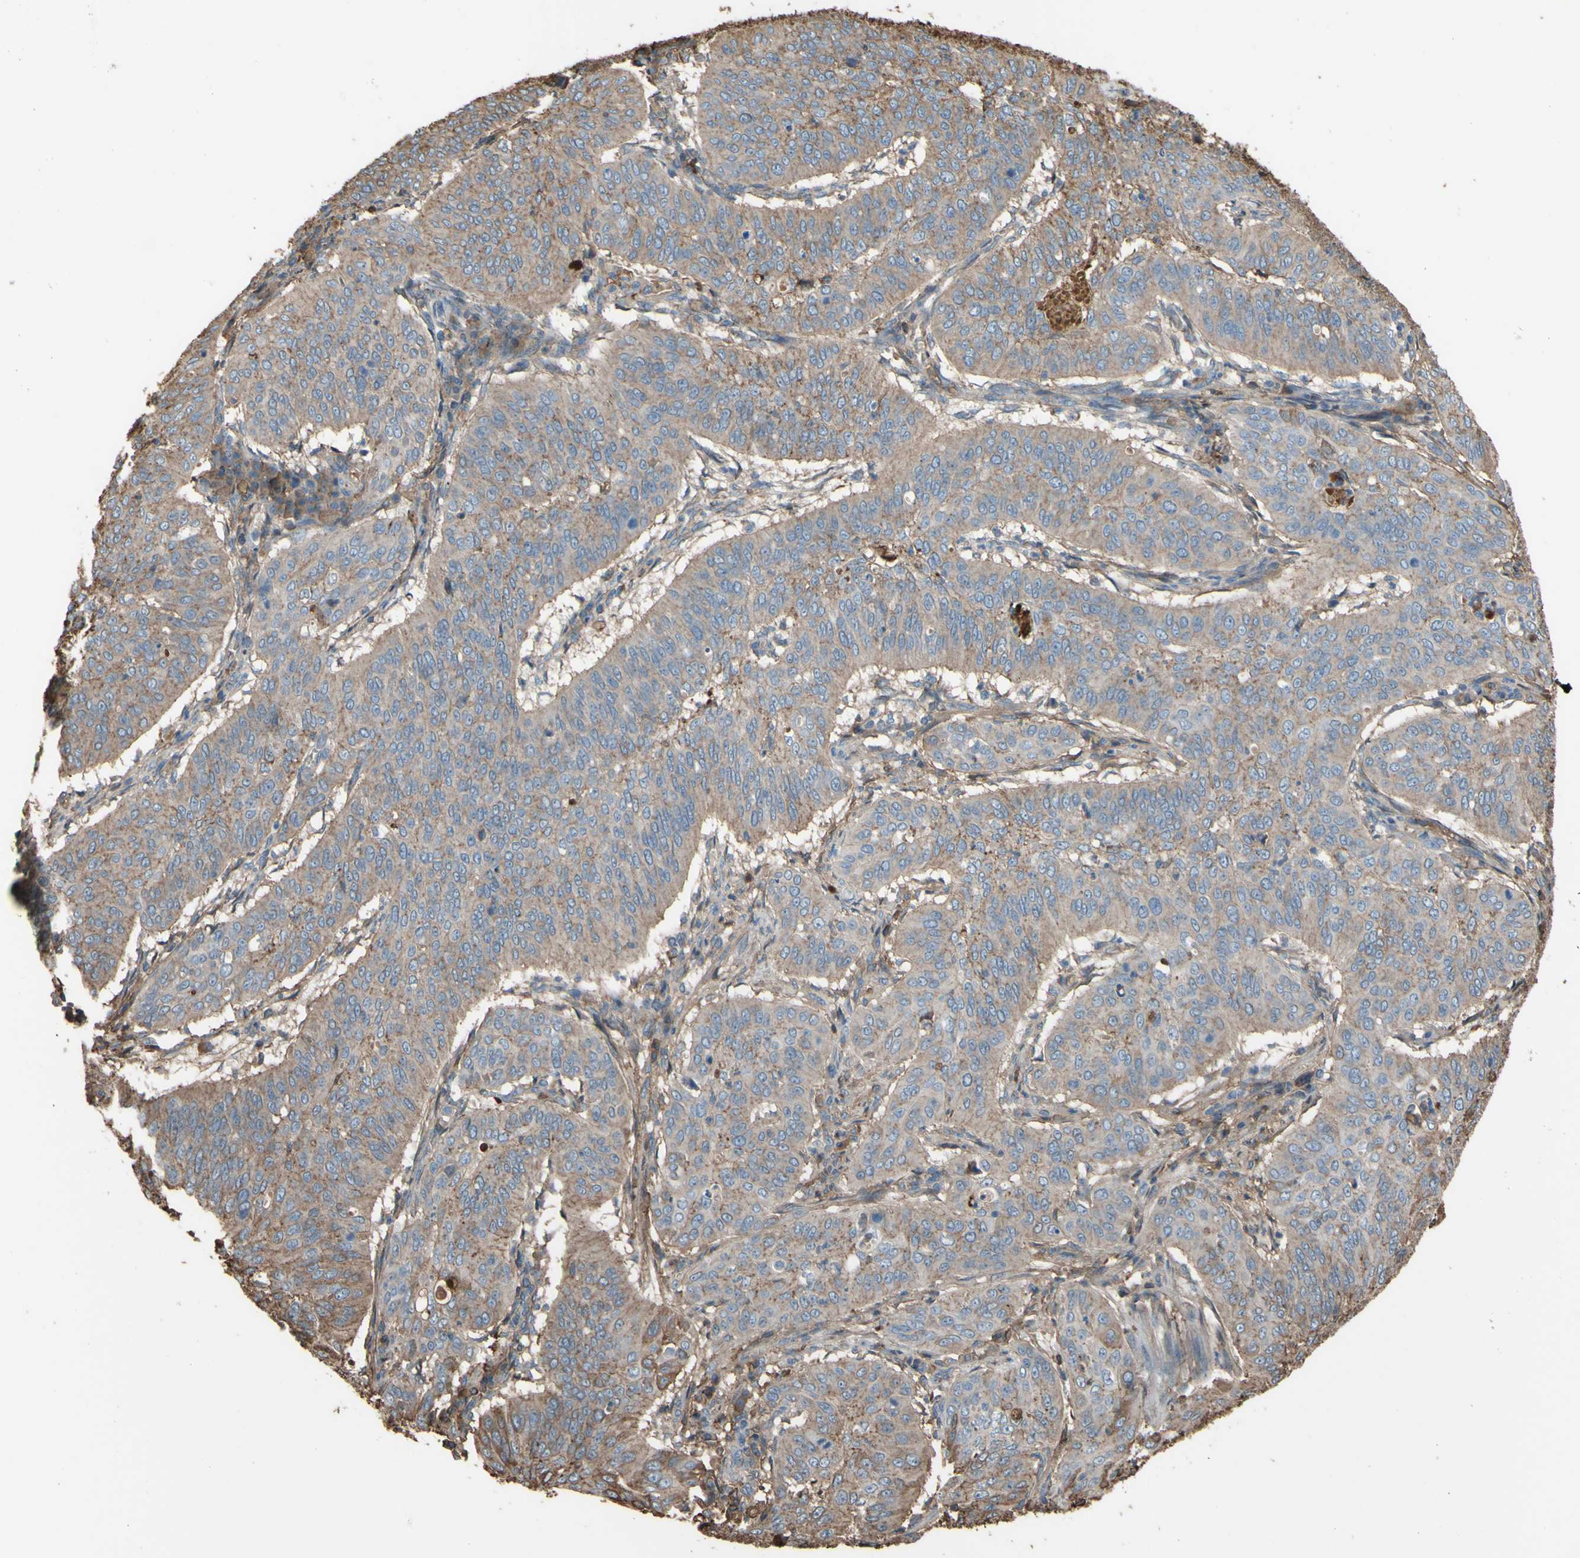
{"staining": {"intensity": "moderate", "quantity": "25%-75%", "location": "cytoplasmic/membranous"}, "tissue": "cervical cancer", "cell_type": "Tumor cells", "image_type": "cancer", "snomed": [{"axis": "morphology", "description": "Normal tissue, NOS"}, {"axis": "morphology", "description": "Squamous cell carcinoma, NOS"}, {"axis": "topography", "description": "Cervix"}], "caption": "Immunohistochemistry (IHC) (DAB (3,3'-diaminobenzidine)) staining of cervical cancer demonstrates moderate cytoplasmic/membranous protein staining in about 25%-75% of tumor cells.", "gene": "PTGDS", "patient": {"sex": "female", "age": 39}}